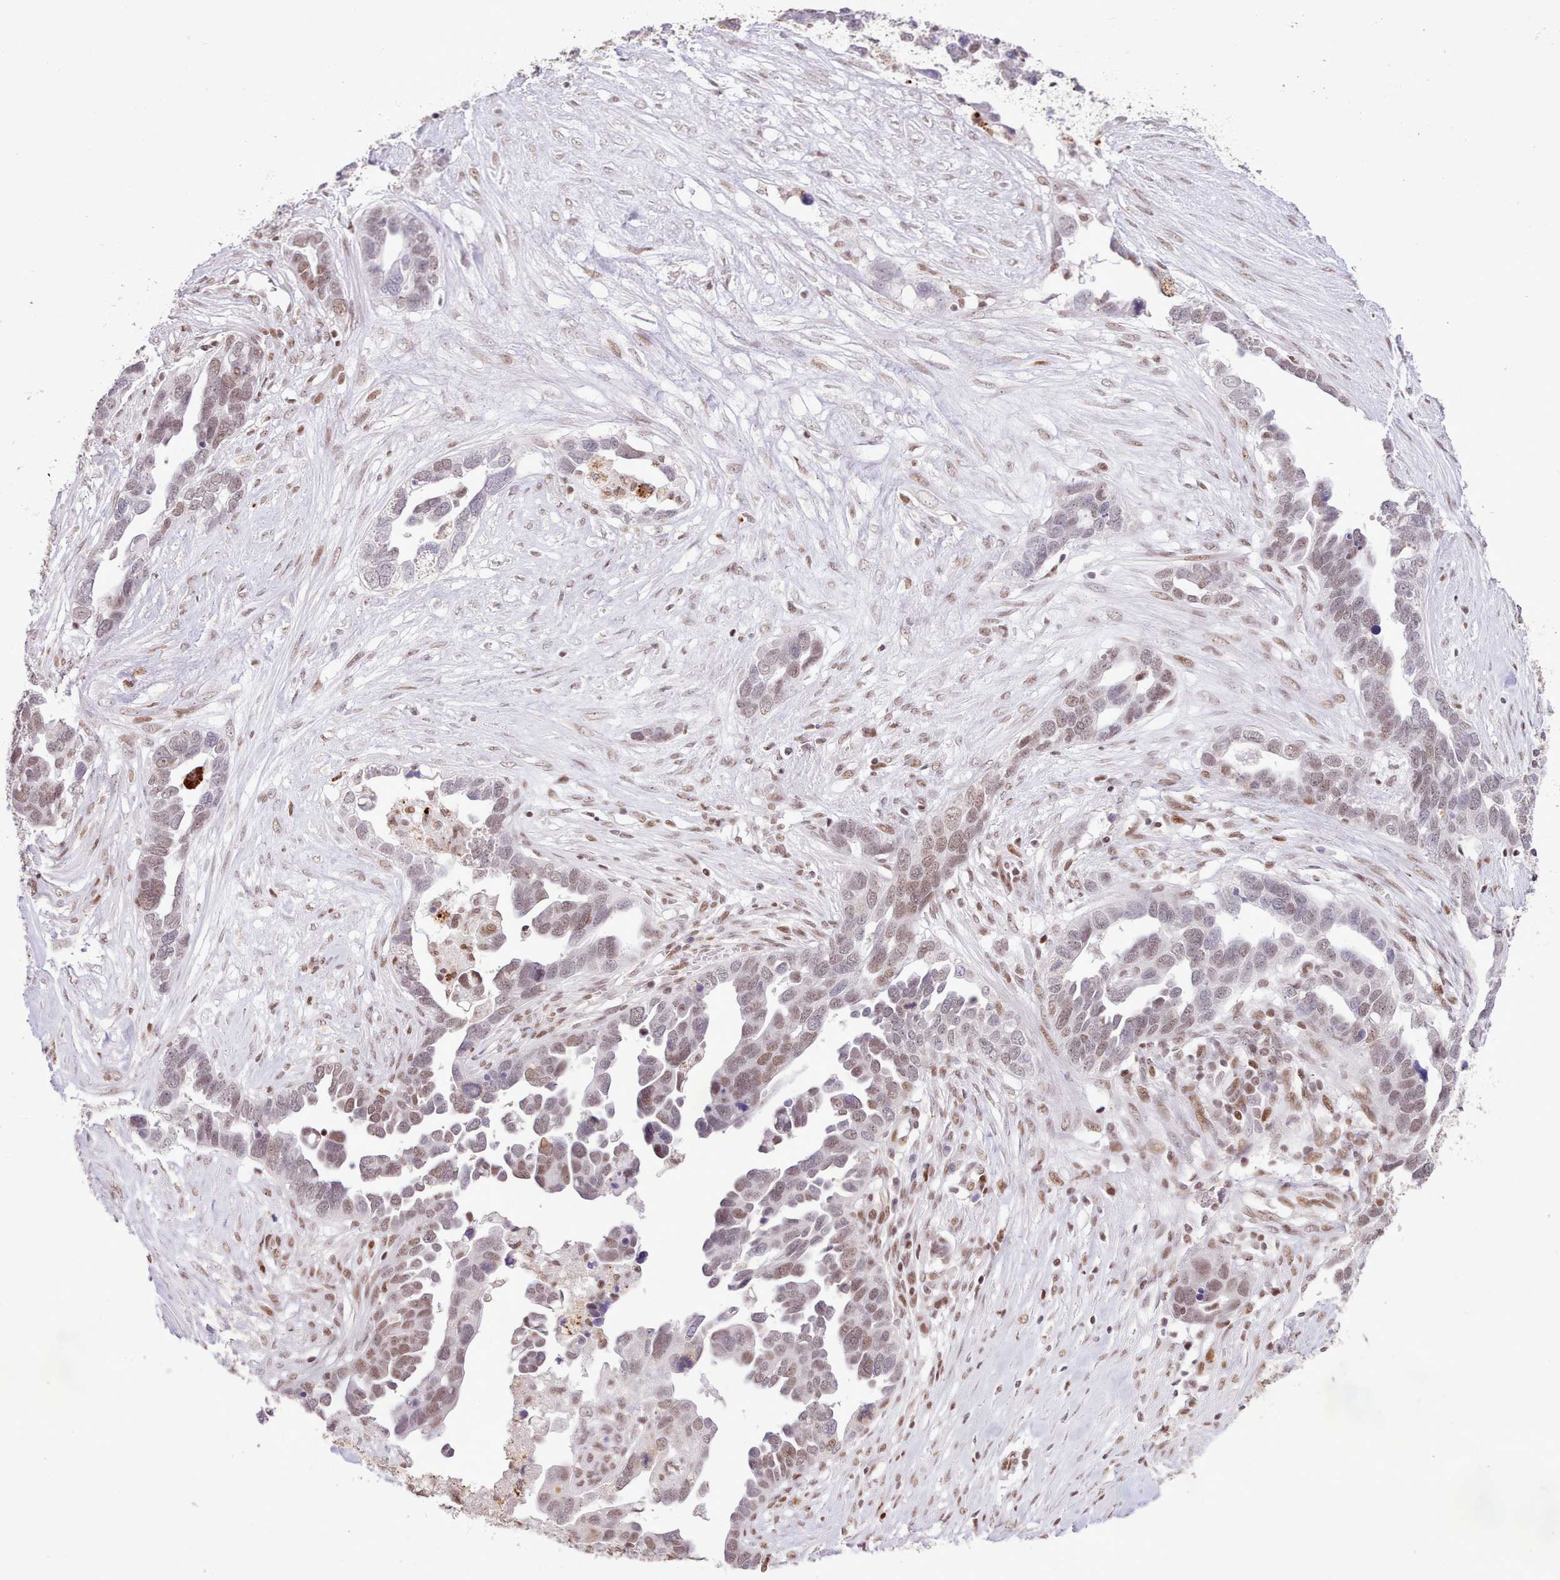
{"staining": {"intensity": "moderate", "quantity": ">75%", "location": "nuclear"}, "tissue": "ovarian cancer", "cell_type": "Tumor cells", "image_type": "cancer", "snomed": [{"axis": "morphology", "description": "Cystadenocarcinoma, serous, NOS"}, {"axis": "topography", "description": "Ovary"}], "caption": "The image reveals a brown stain indicating the presence of a protein in the nuclear of tumor cells in ovarian cancer.", "gene": "TAF15", "patient": {"sex": "female", "age": 54}}